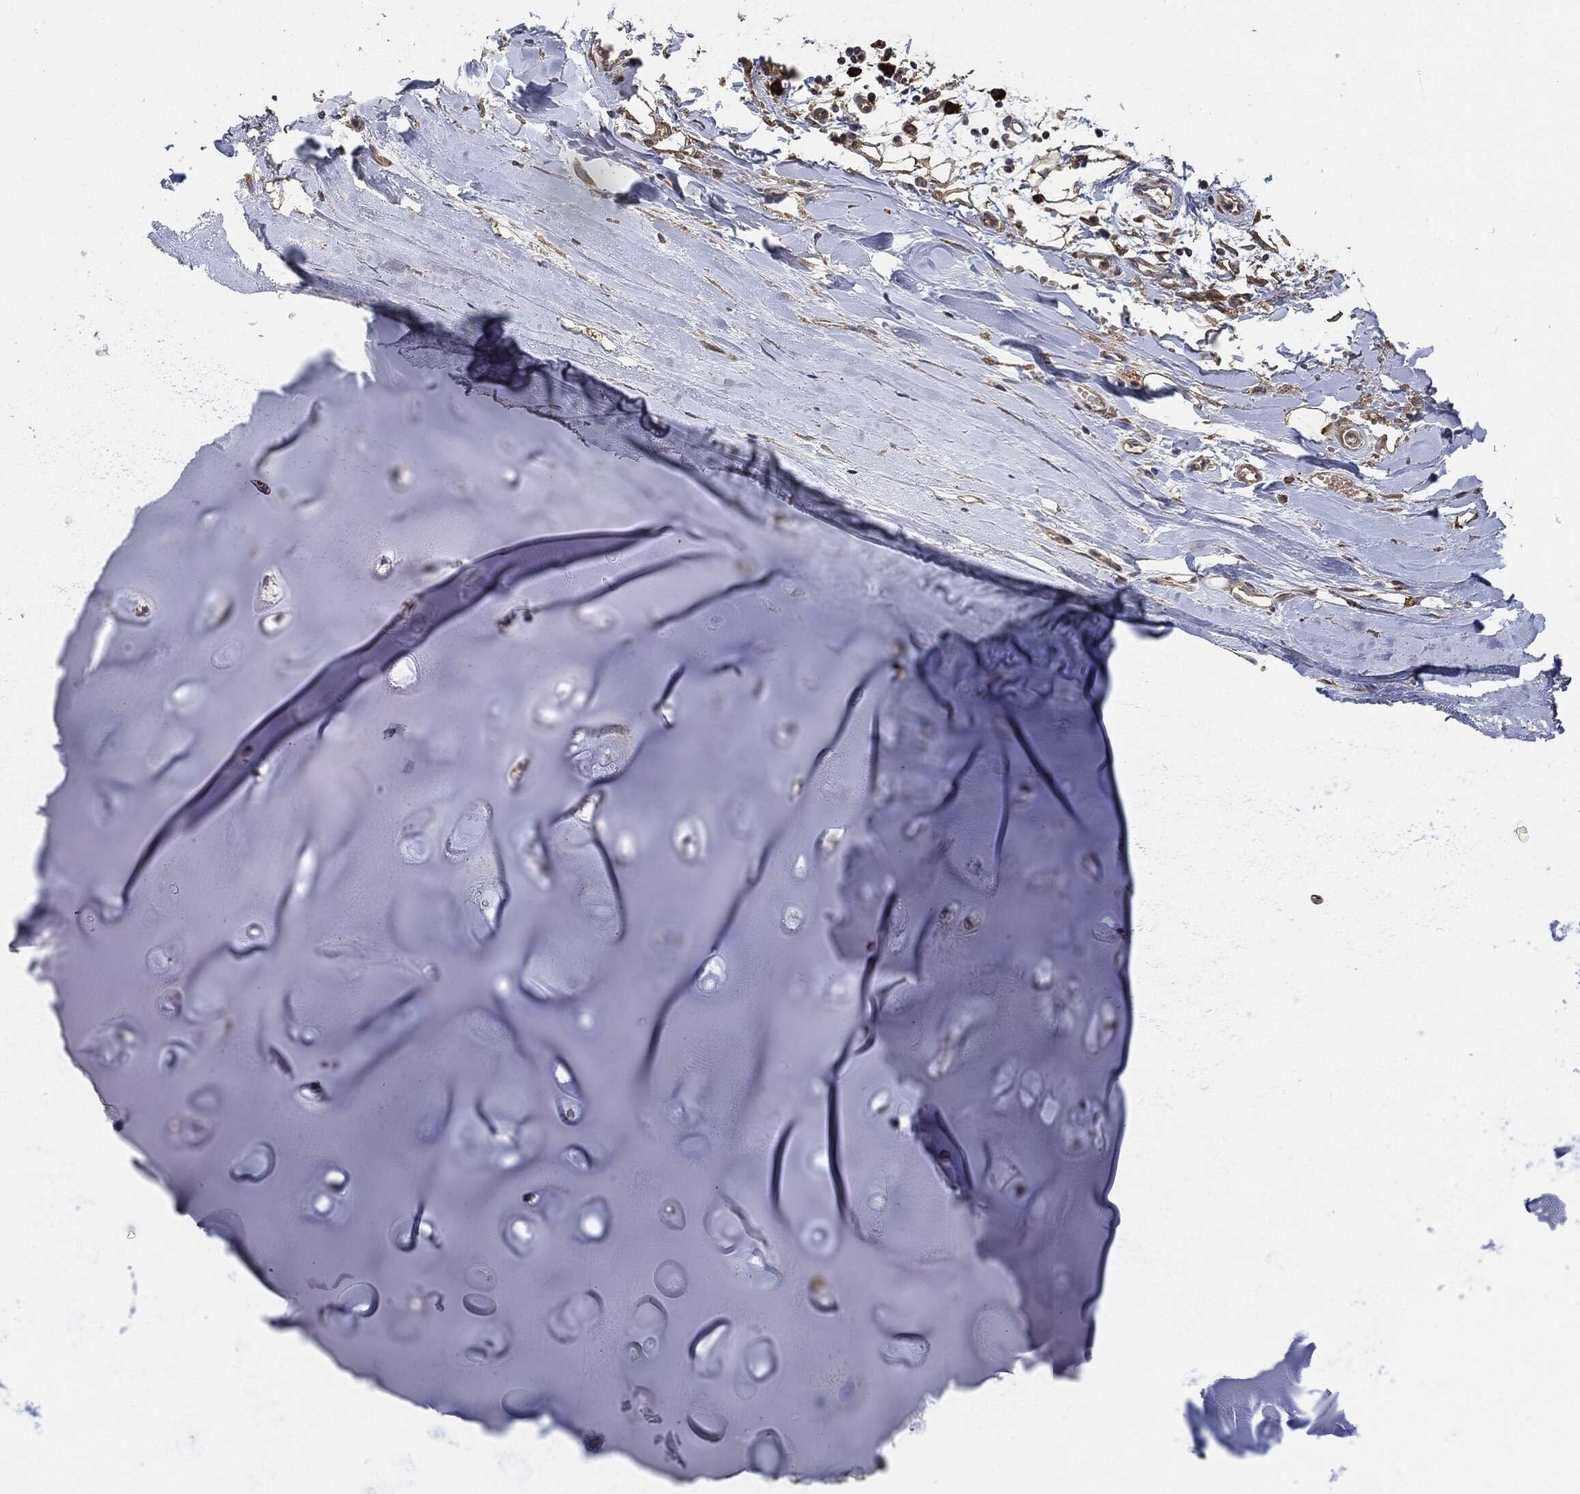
{"staining": {"intensity": "moderate", "quantity": "25%-75%", "location": "cytoplasmic/membranous"}, "tissue": "adipose tissue", "cell_type": "Adipocytes", "image_type": "normal", "snomed": [{"axis": "morphology", "description": "Normal tissue, NOS"}, {"axis": "topography", "description": "Cartilage tissue"}], "caption": "Human adipose tissue stained for a protein (brown) reveals moderate cytoplasmic/membranous positive positivity in about 25%-75% of adipocytes.", "gene": "STK3", "patient": {"sex": "male", "age": 81}}